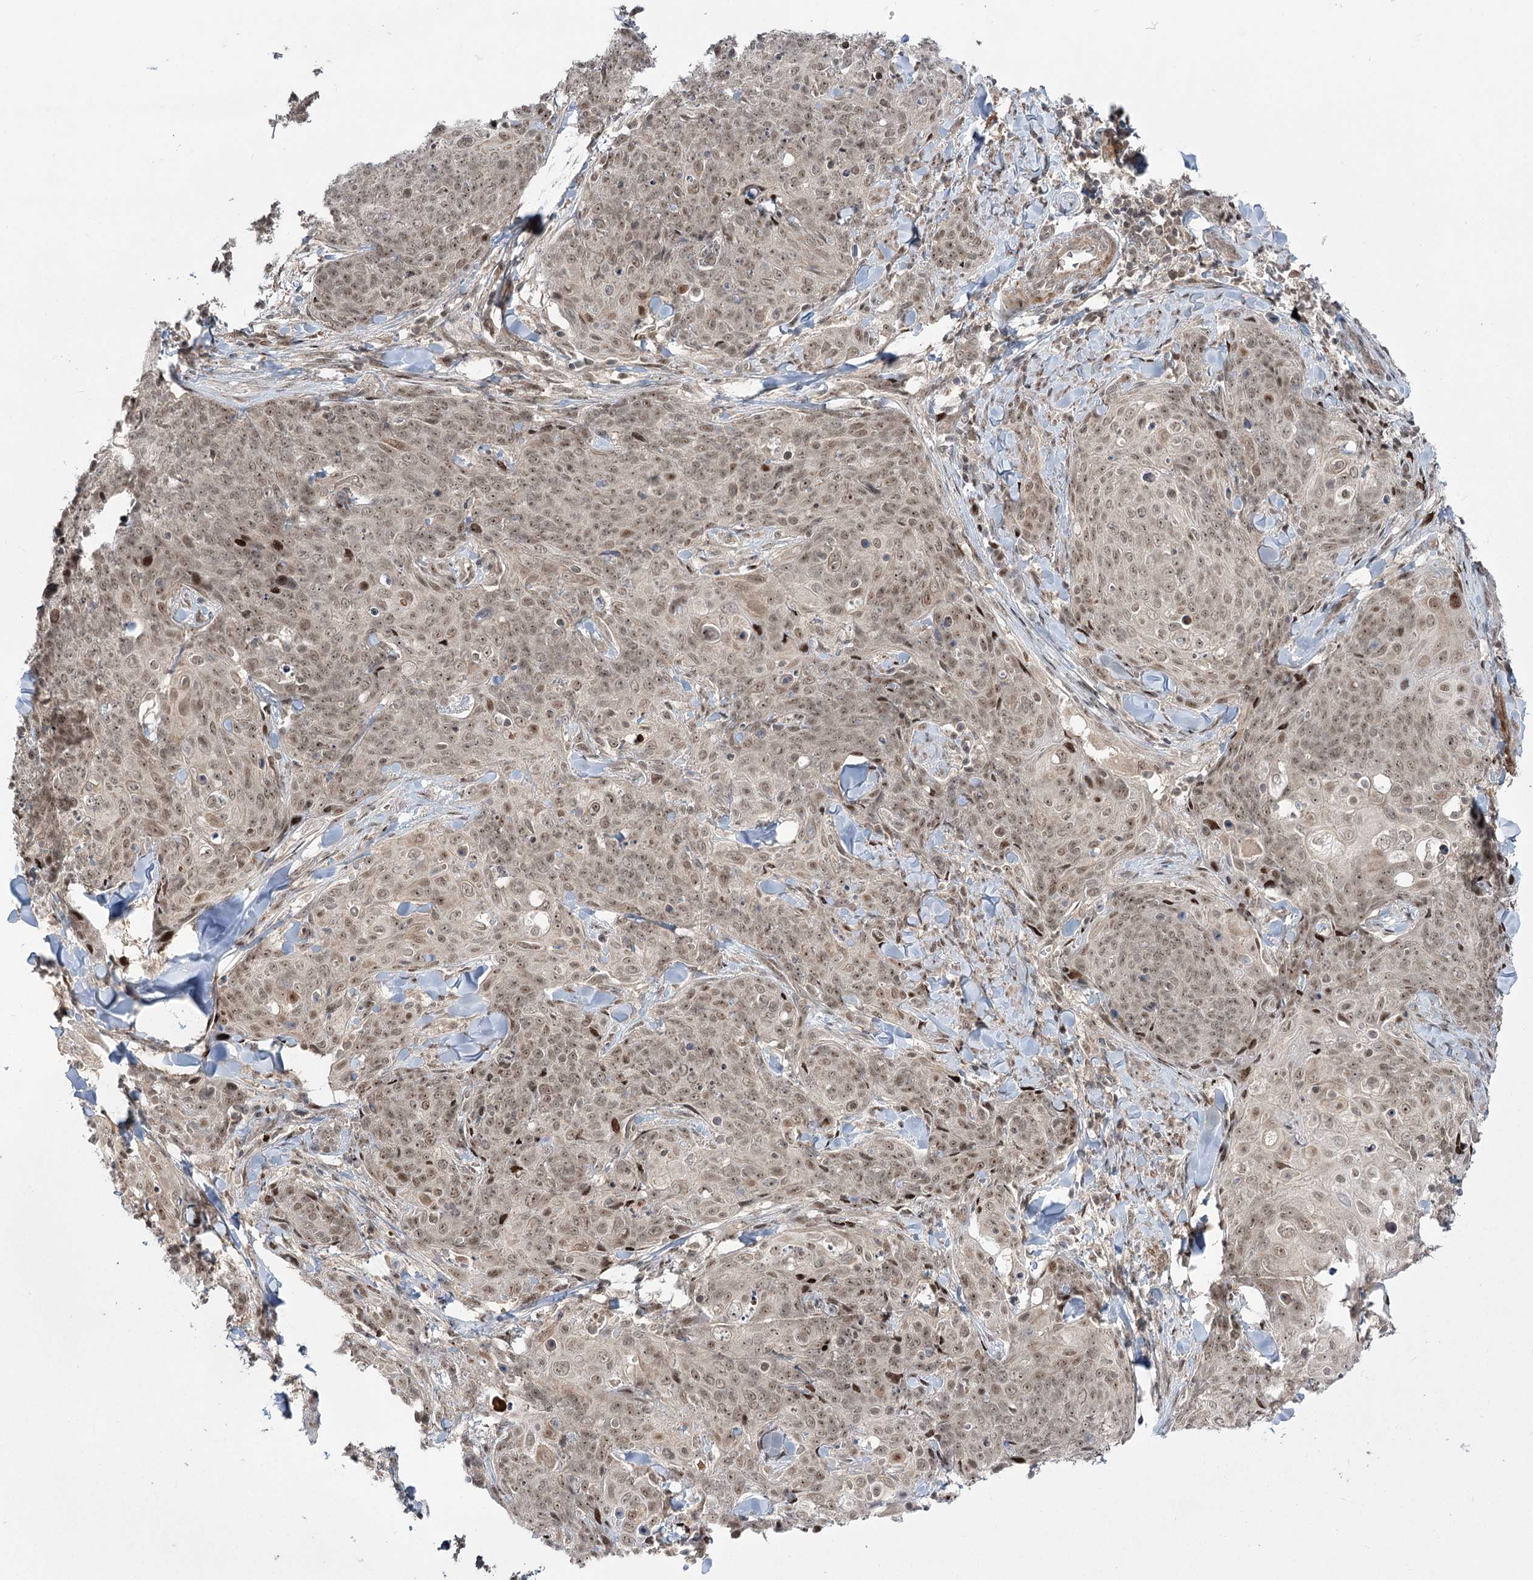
{"staining": {"intensity": "weak", "quantity": "<25%", "location": "nuclear"}, "tissue": "skin cancer", "cell_type": "Tumor cells", "image_type": "cancer", "snomed": [{"axis": "morphology", "description": "Squamous cell carcinoma, NOS"}, {"axis": "topography", "description": "Skin"}, {"axis": "topography", "description": "Vulva"}], "caption": "This is a micrograph of IHC staining of squamous cell carcinoma (skin), which shows no staining in tumor cells.", "gene": "HELQ", "patient": {"sex": "female", "age": 85}}